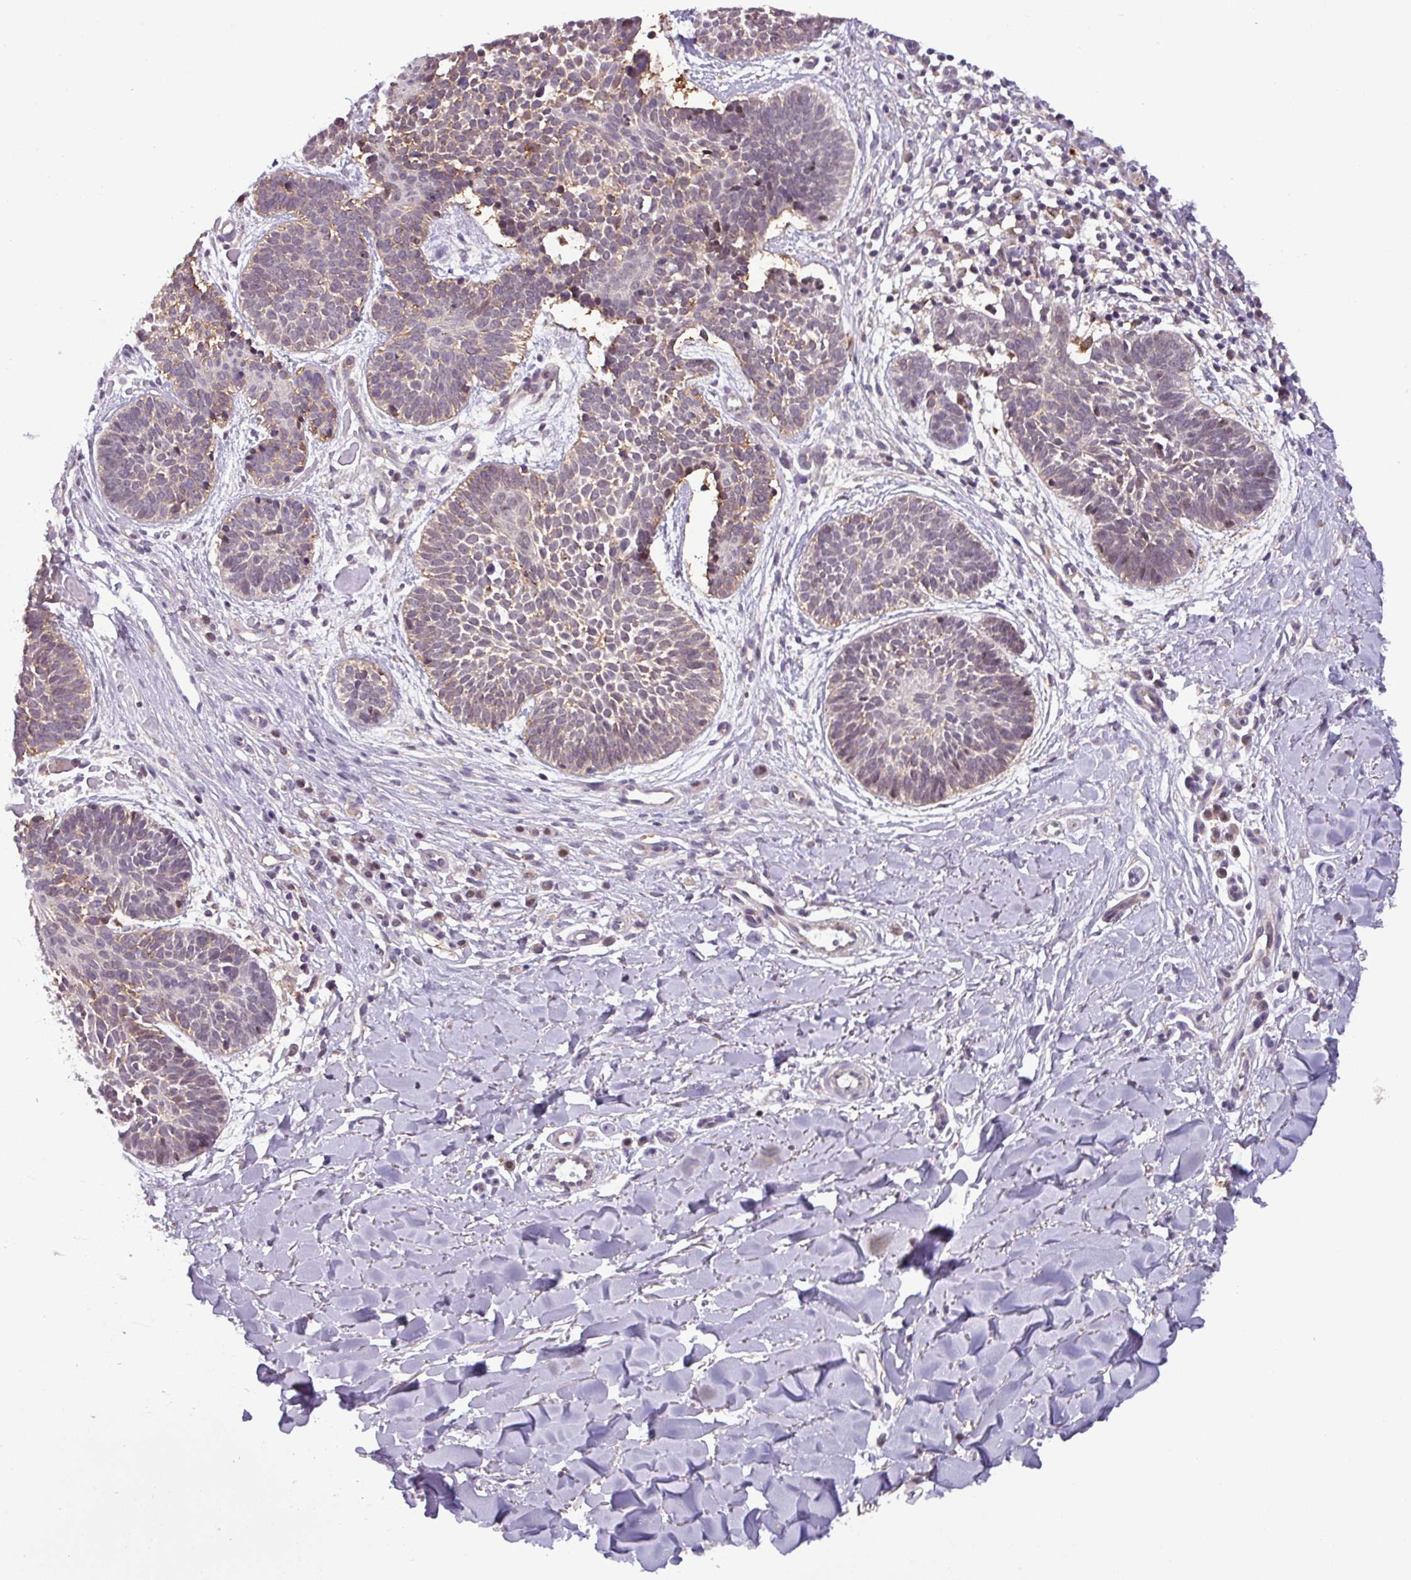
{"staining": {"intensity": "weak", "quantity": "<25%", "location": "cytoplasmic/membranous,nuclear"}, "tissue": "skin cancer", "cell_type": "Tumor cells", "image_type": "cancer", "snomed": [{"axis": "morphology", "description": "Basal cell carcinoma"}, {"axis": "topography", "description": "Skin"}], "caption": "Immunohistochemistry image of human skin cancer stained for a protein (brown), which displays no positivity in tumor cells.", "gene": "NPFFR1", "patient": {"sex": "male", "age": 49}}